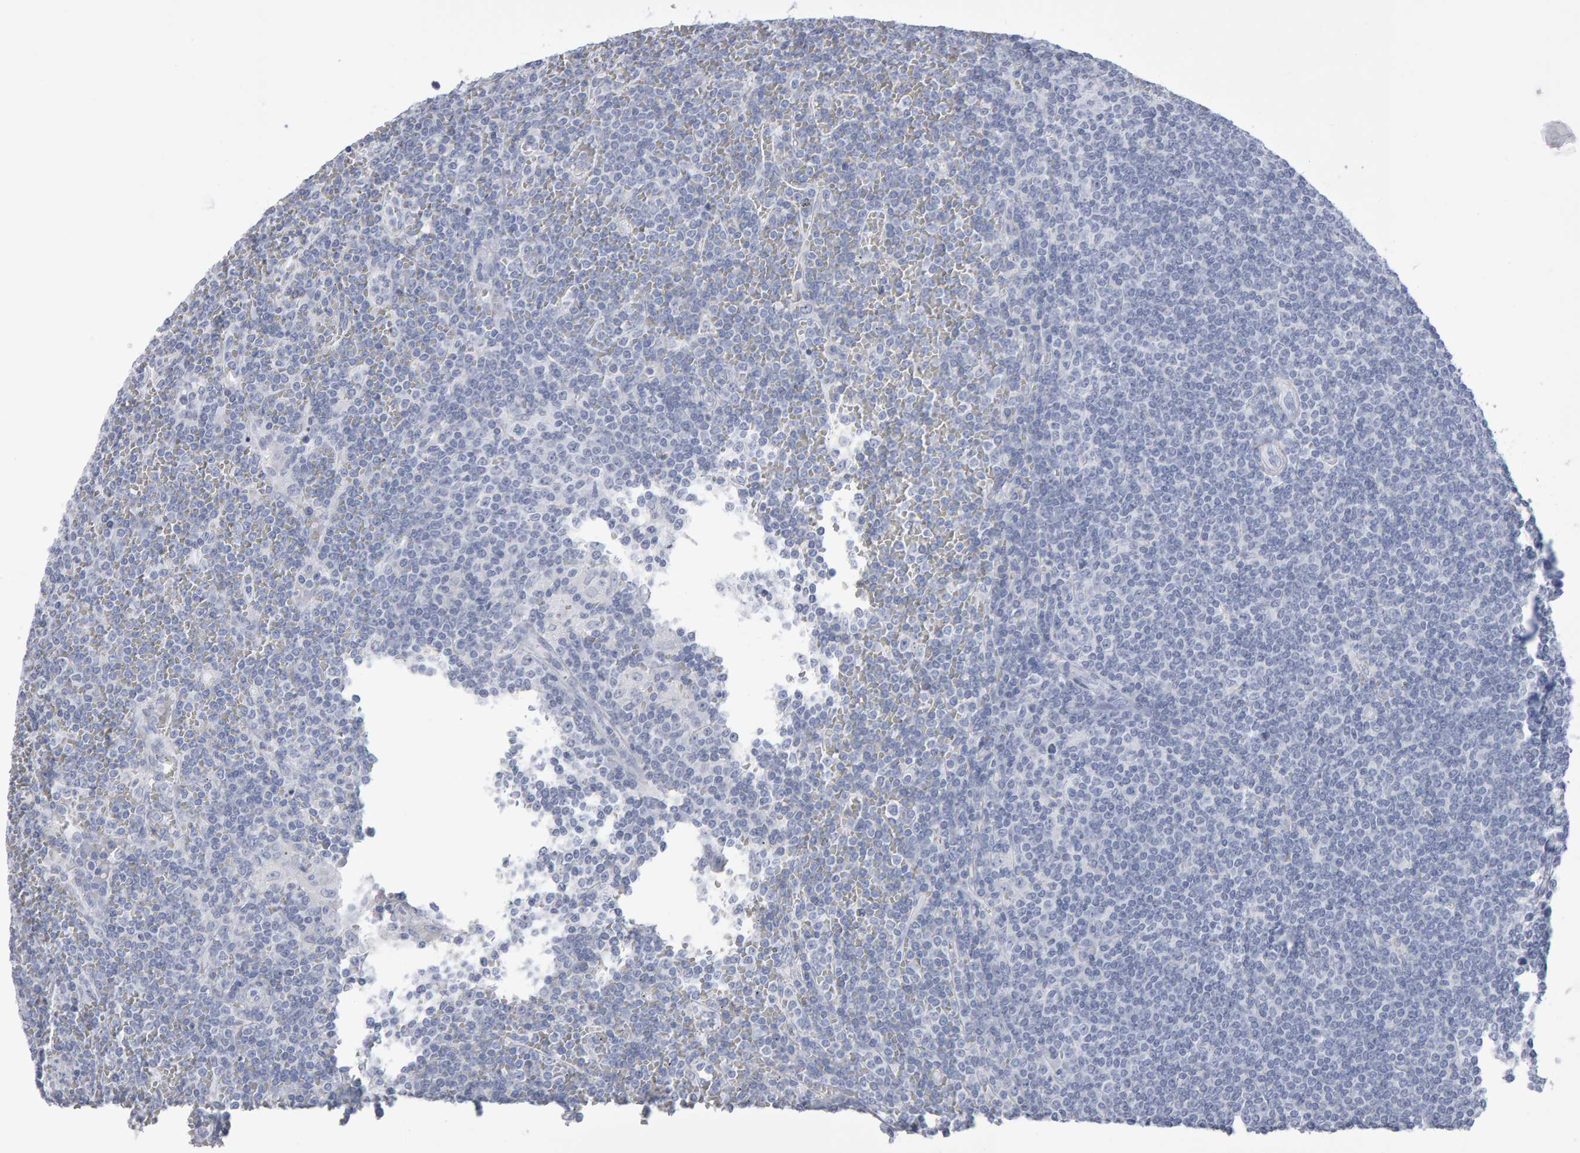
{"staining": {"intensity": "negative", "quantity": "none", "location": "none"}, "tissue": "lymphoma", "cell_type": "Tumor cells", "image_type": "cancer", "snomed": [{"axis": "morphology", "description": "Malignant lymphoma, non-Hodgkin's type, Low grade"}, {"axis": "topography", "description": "Spleen"}], "caption": "A micrograph of lymphoma stained for a protein displays no brown staining in tumor cells. (DAB immunohistochemistry visualized using brightfield microscopy, high magnification).", "gene": "NCDN", "patient": {"sex": "female", "age": 19}}